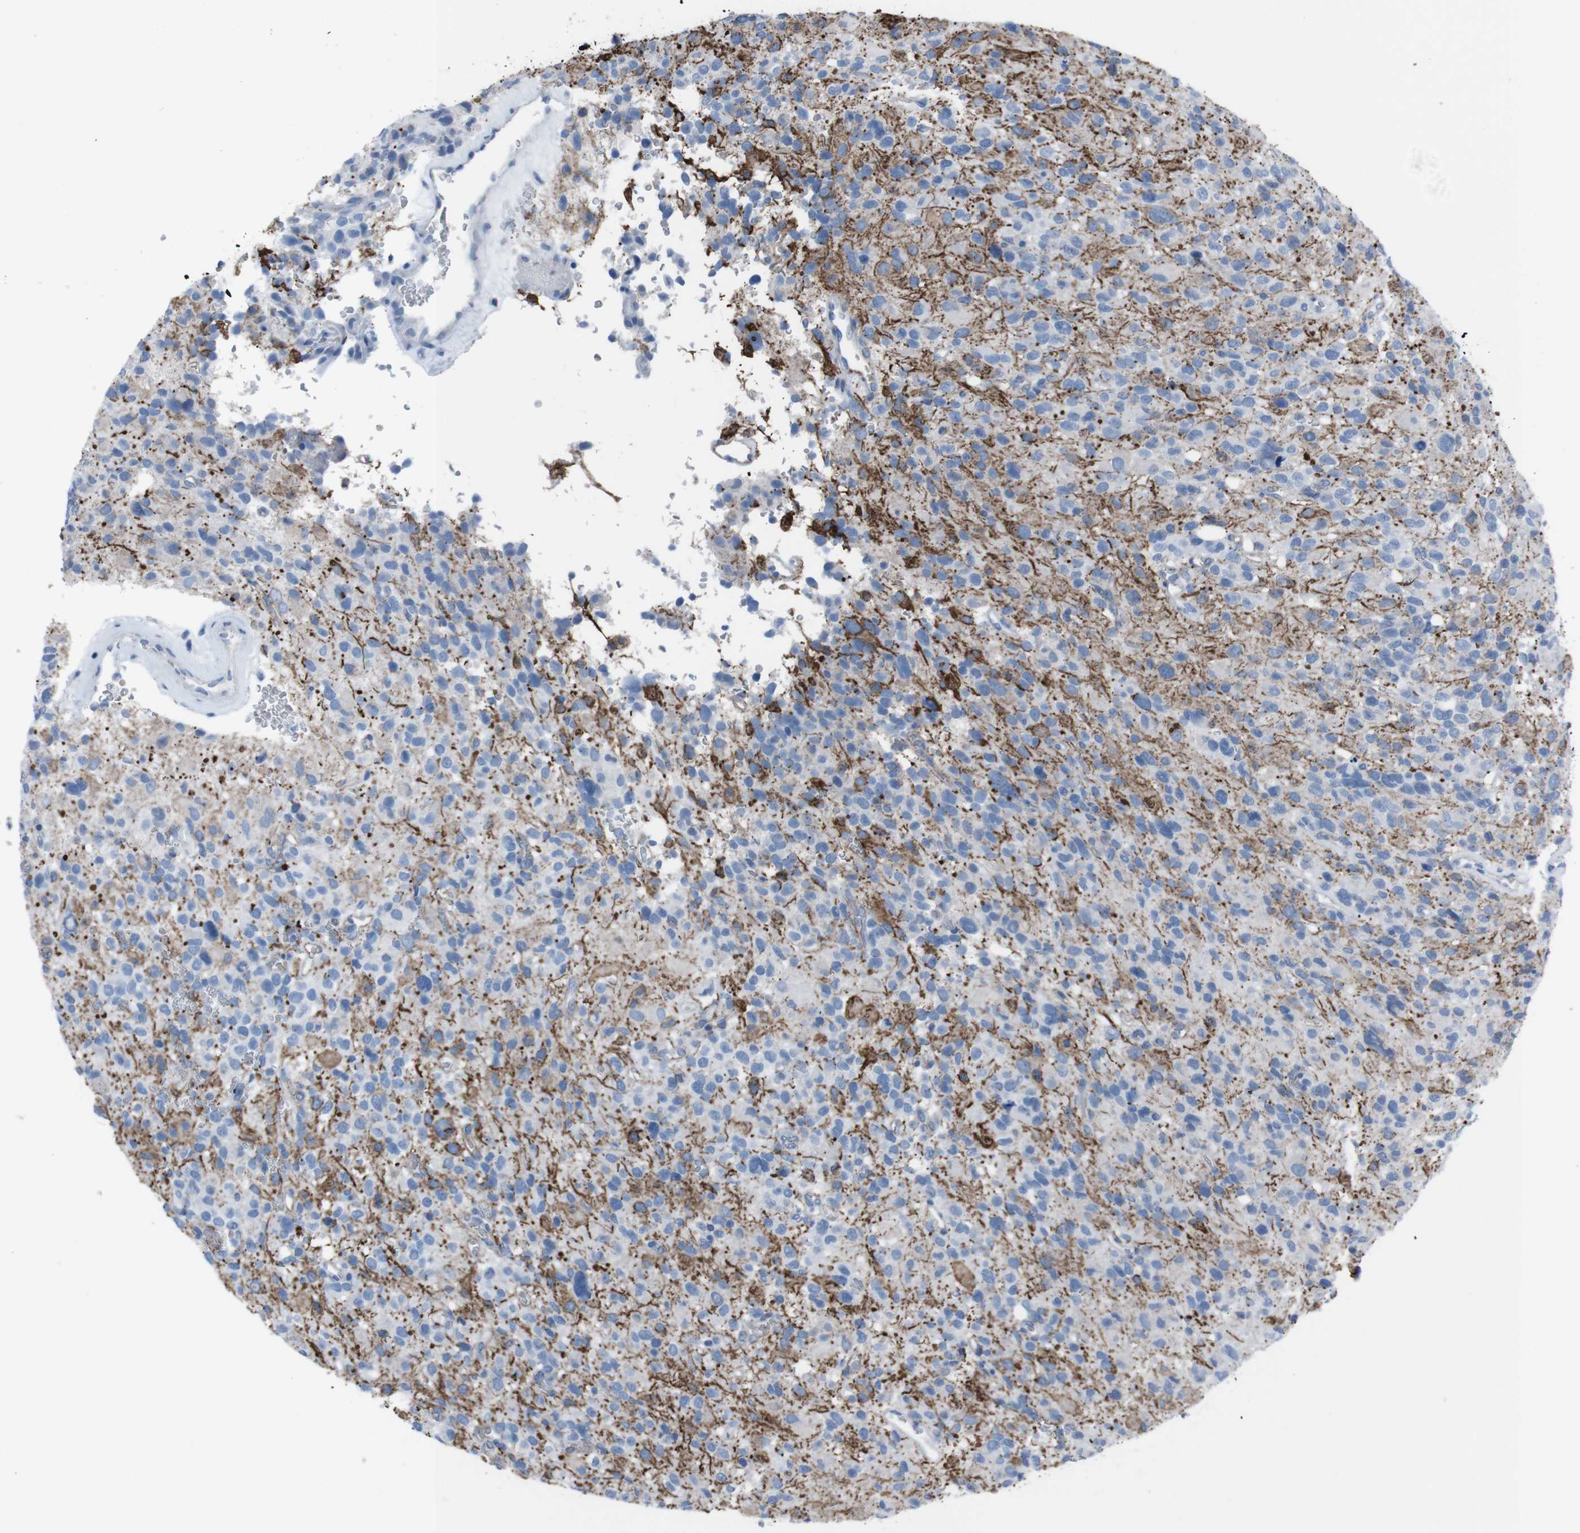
{"staining": {"intensity": "moderate", "quantity": "25%-75%", "location": "cytoplasmic/membranous"}, "tissue": "glioma", "cell_type": "Tumor cells", "image_type": "cancer", "snomed": [{"axis": "morphology", "description": "Glioma, malignant, High grade"}, {"axis": "topography", "description": "Brain"}], "caption": "About 25%-75% of tumor cells in human glioma display moderate cytoplasmic/membranous protein positivity as visualized by brown immunohistochemical staining.", "gene": "ST6GAL1", "patient": {"sex": "male", "age": 48}}